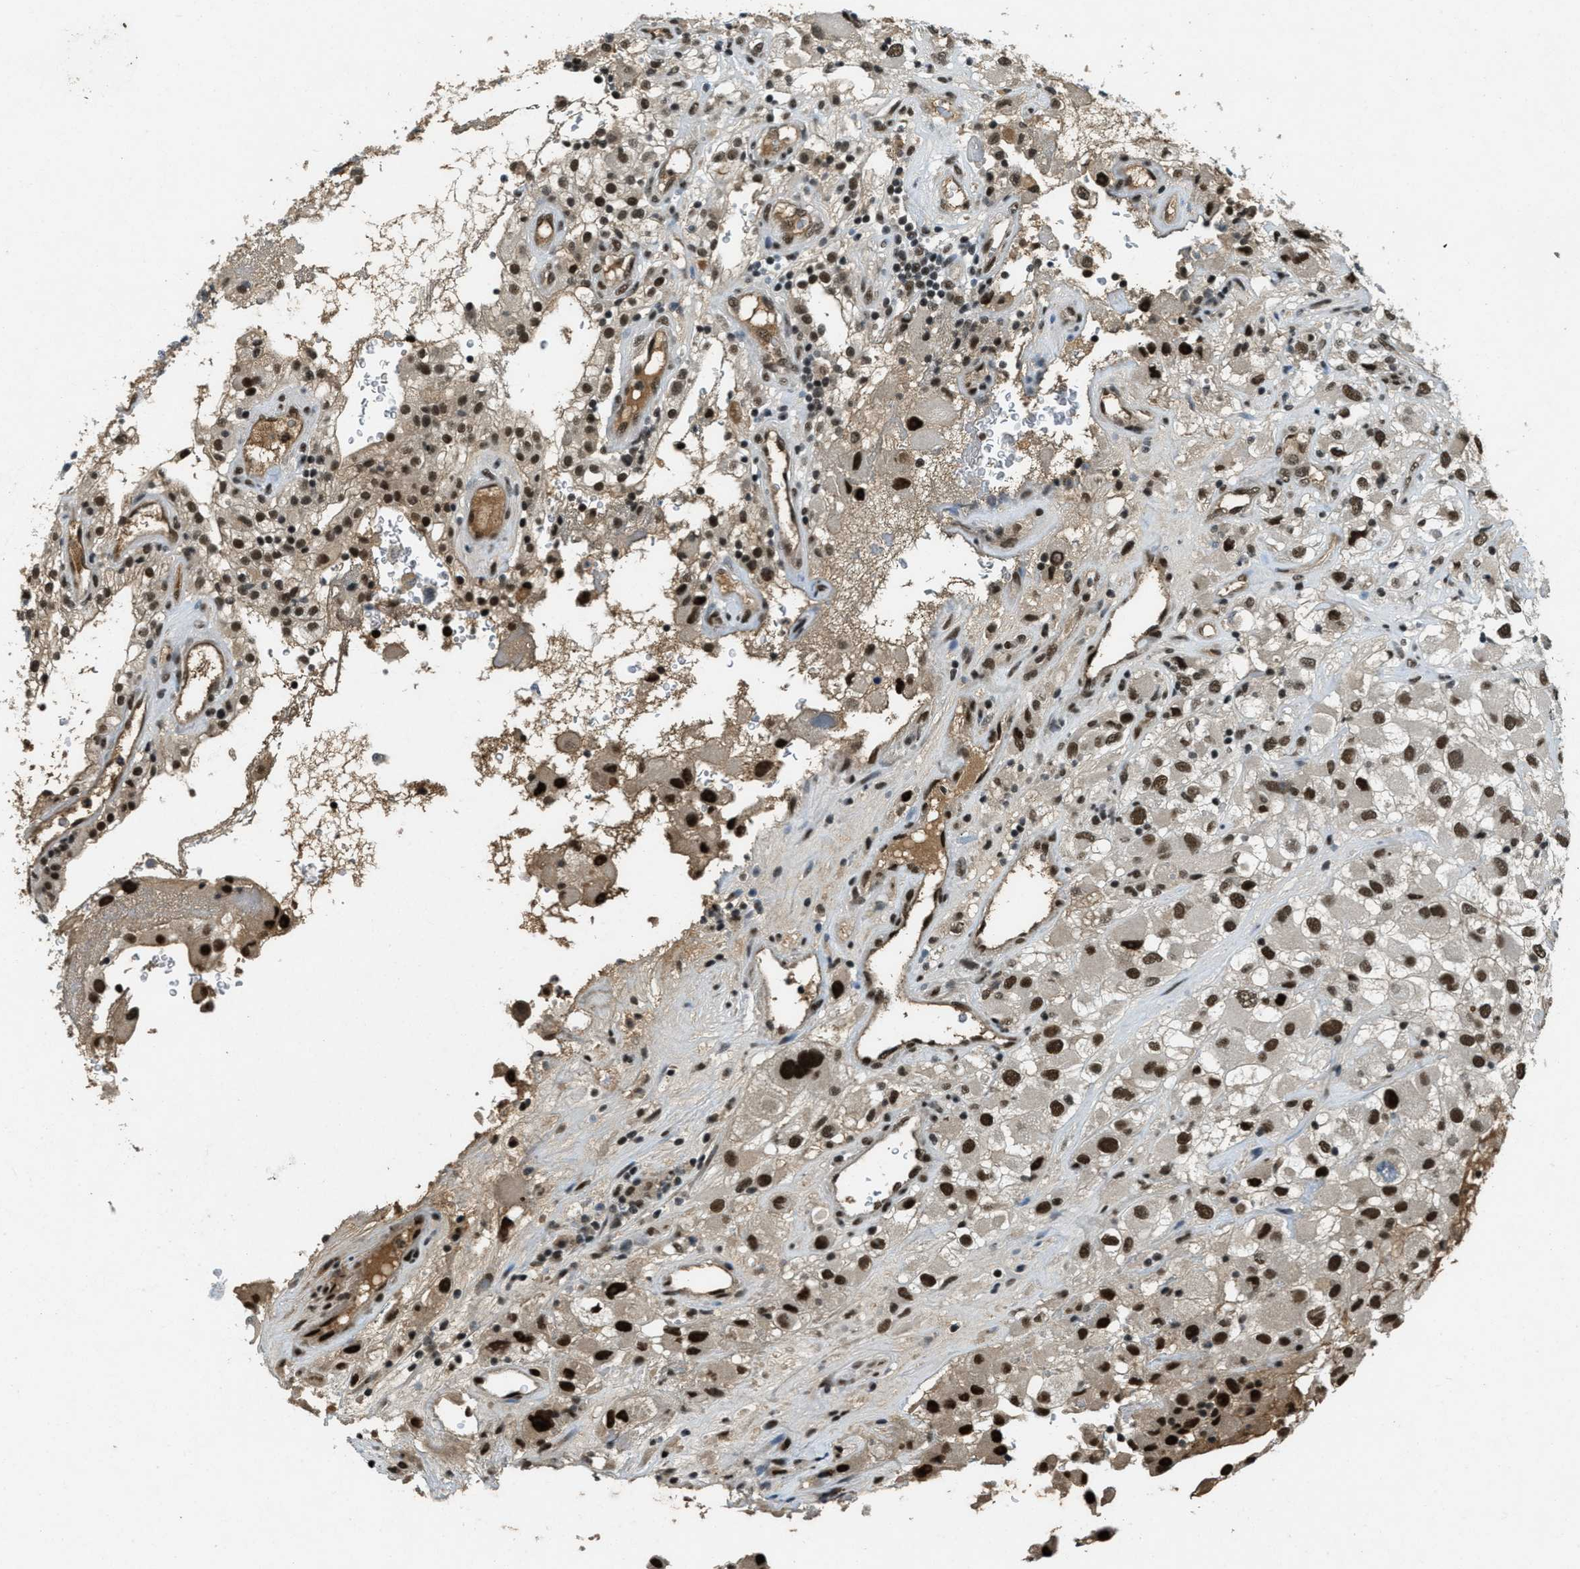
{"staining": {"intensity": "strong", "quantity": ">75%", "location": "nuclear"}, "tissue": "renal cancer", "cell_type": "Tumor cells", "image_type": "cancer", "snomed": [{"axis": "morphology", "description": "Adenocarcinoma, NOS"}, {"axis": "topography", "description": "Kidney"}], "caption": "IHC photomicrograph of human renal cancer (adenocarcinoma) stained for a protein (brown), which demonstrates high levels of strong nuclear positivity in about >75% of tumor cells.", "gene": "ZNF148", "patient": {"sex": "female", "age": 52}}